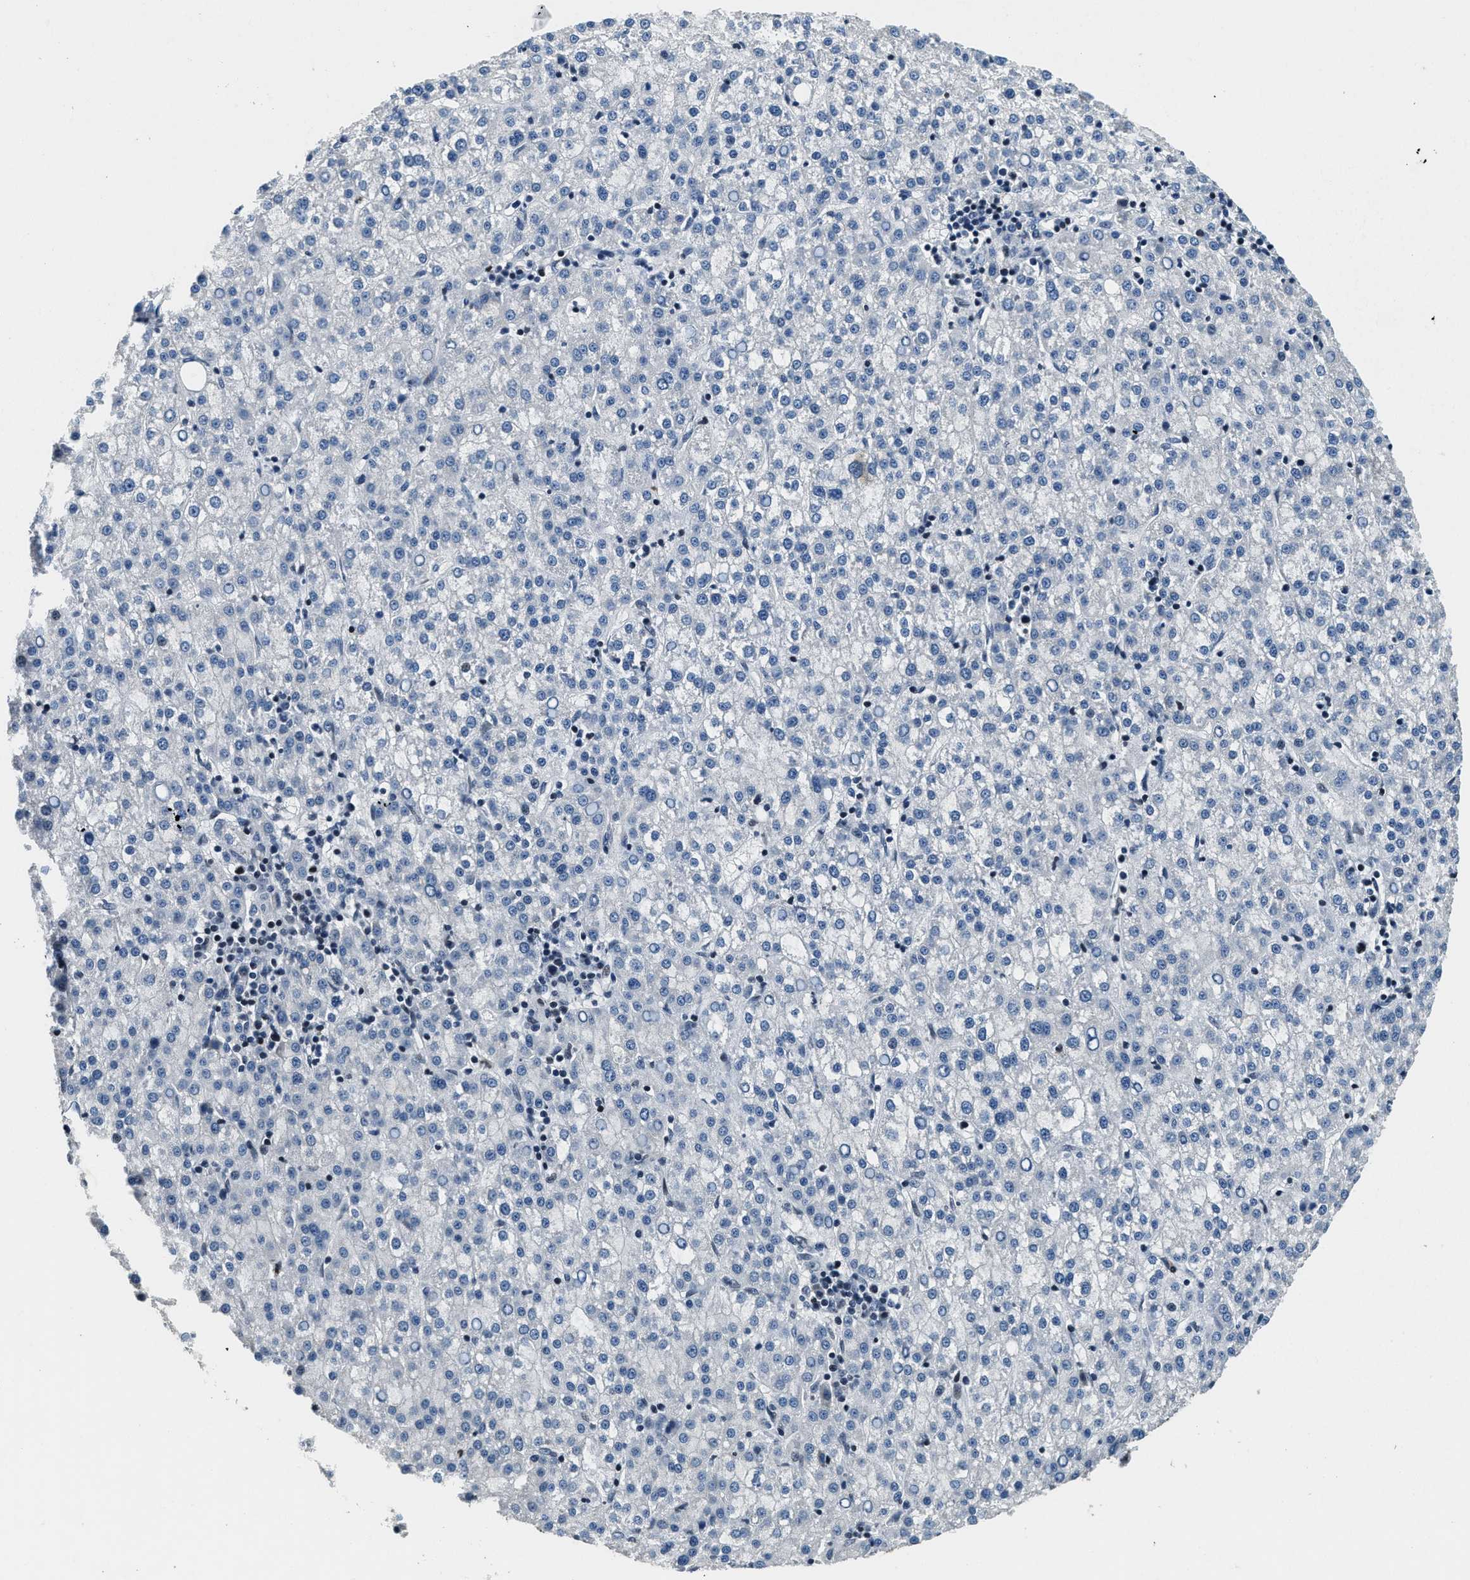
{"staining": {"intensity": "negative", "quantity": "none", "location": "none"}, "tissue": "liver cancer", "cell_type": "Tumor cells", "image_type": "cancer", "snomed": [{"axis": "morphology", "description": "Carcinoma, Hepatocellular, NOS"}, {"axis": "topography", "description": "Liver"}], "caption": "Immunohistochemical staining of liver hepatocellular carcinoma reveals no significant staining in tumor cells.", "gene": "ZC3HC1", "patient": {"sex": "female", "age": 58}}